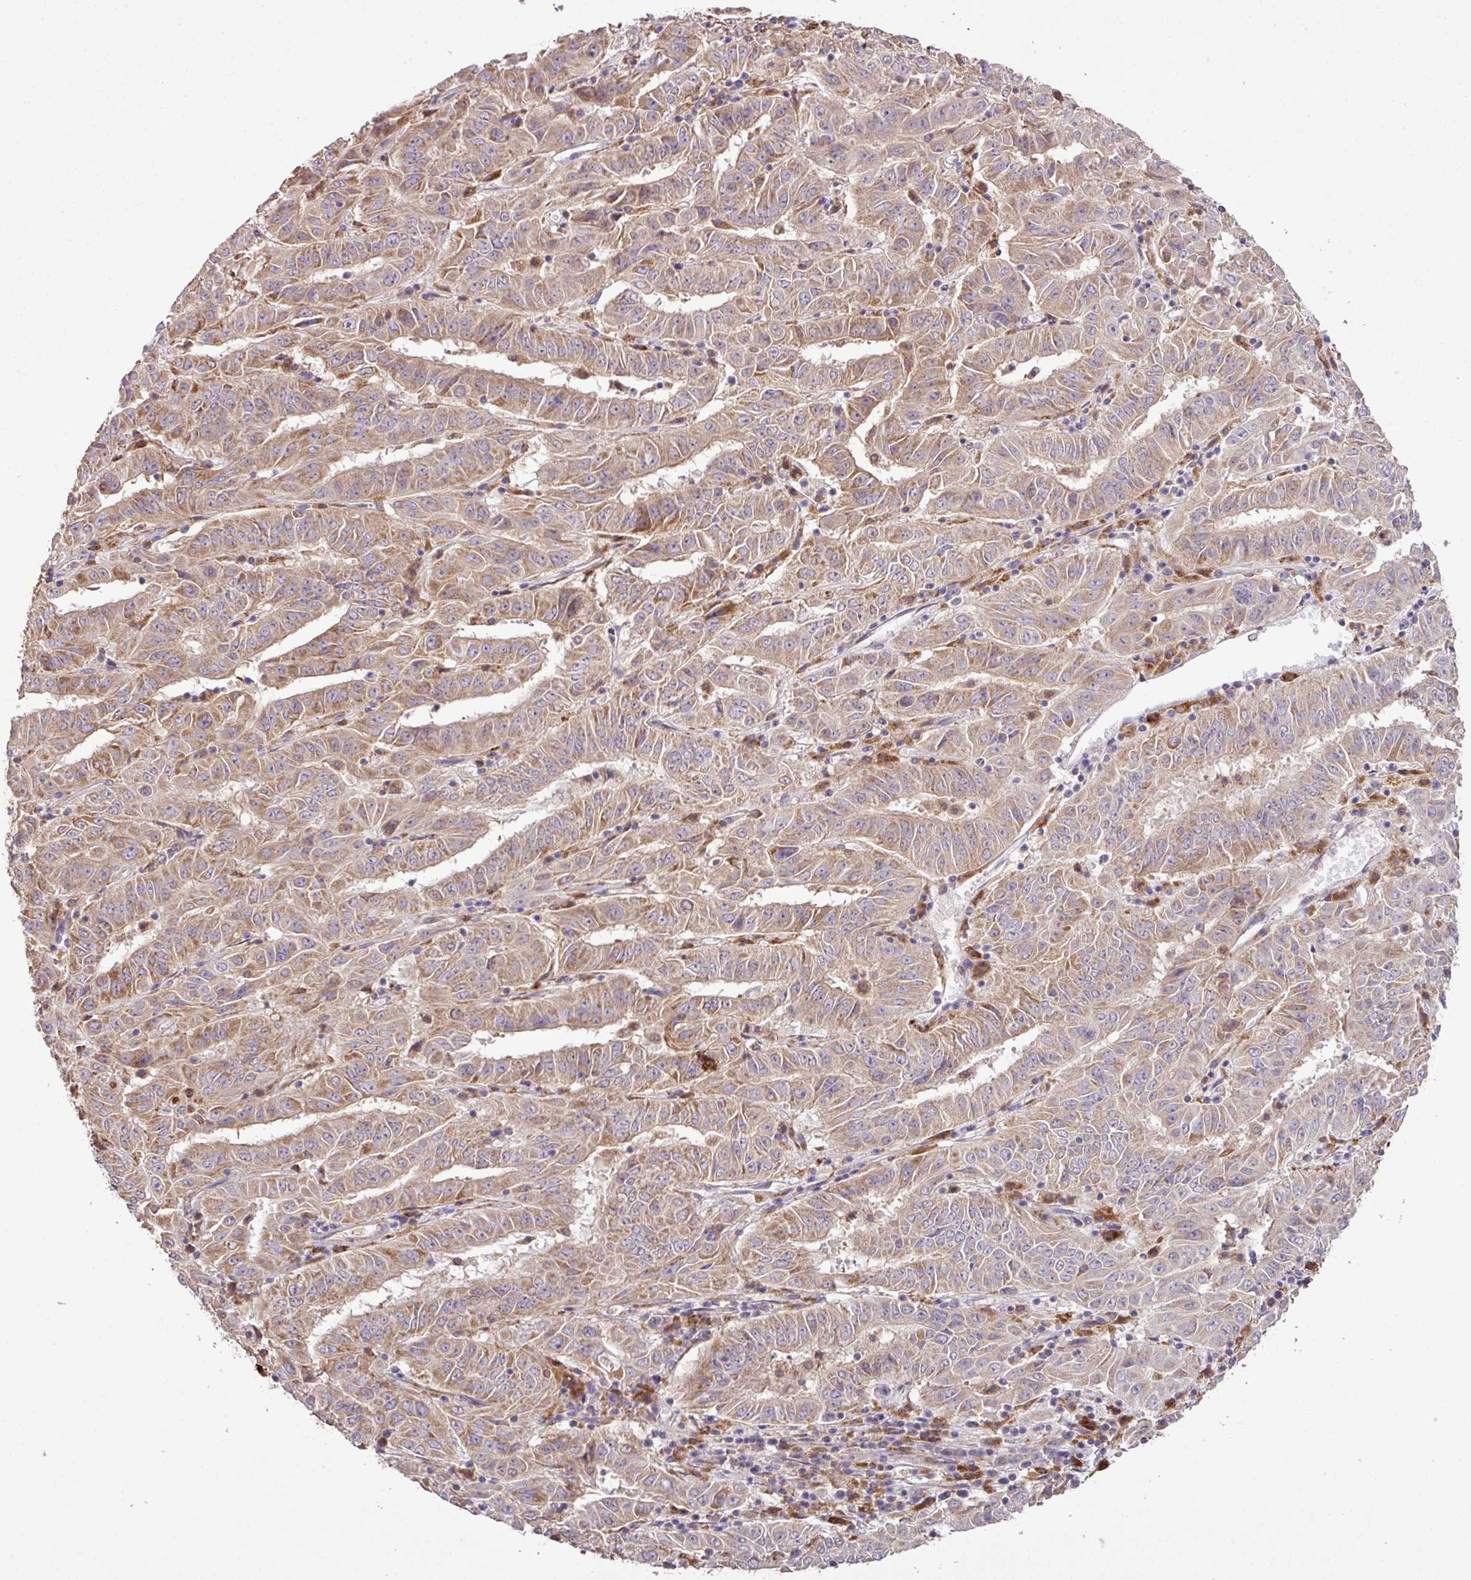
{"staining": {"intensity": "moderate", "quantity": ">75%", "location": "cytoplasmic/membranous"}, "tissue": "pancreatic cancer", "cell_type": "Tumor cells", "image_type": "cancer", "snomed": [{"axis": "morphology", "description": "Adenocarcinoma, NOS"}, {"axis": "topography", "description": "Pancreas"}], "caption": "This is an image of IHC staining of pancreatic adenocarcinoma, which shows moderate expression in the cytoplasmic/membranous of tumor cells.", "gene": "SMCO4", "patient": {"sex": "male", "age": 63}}